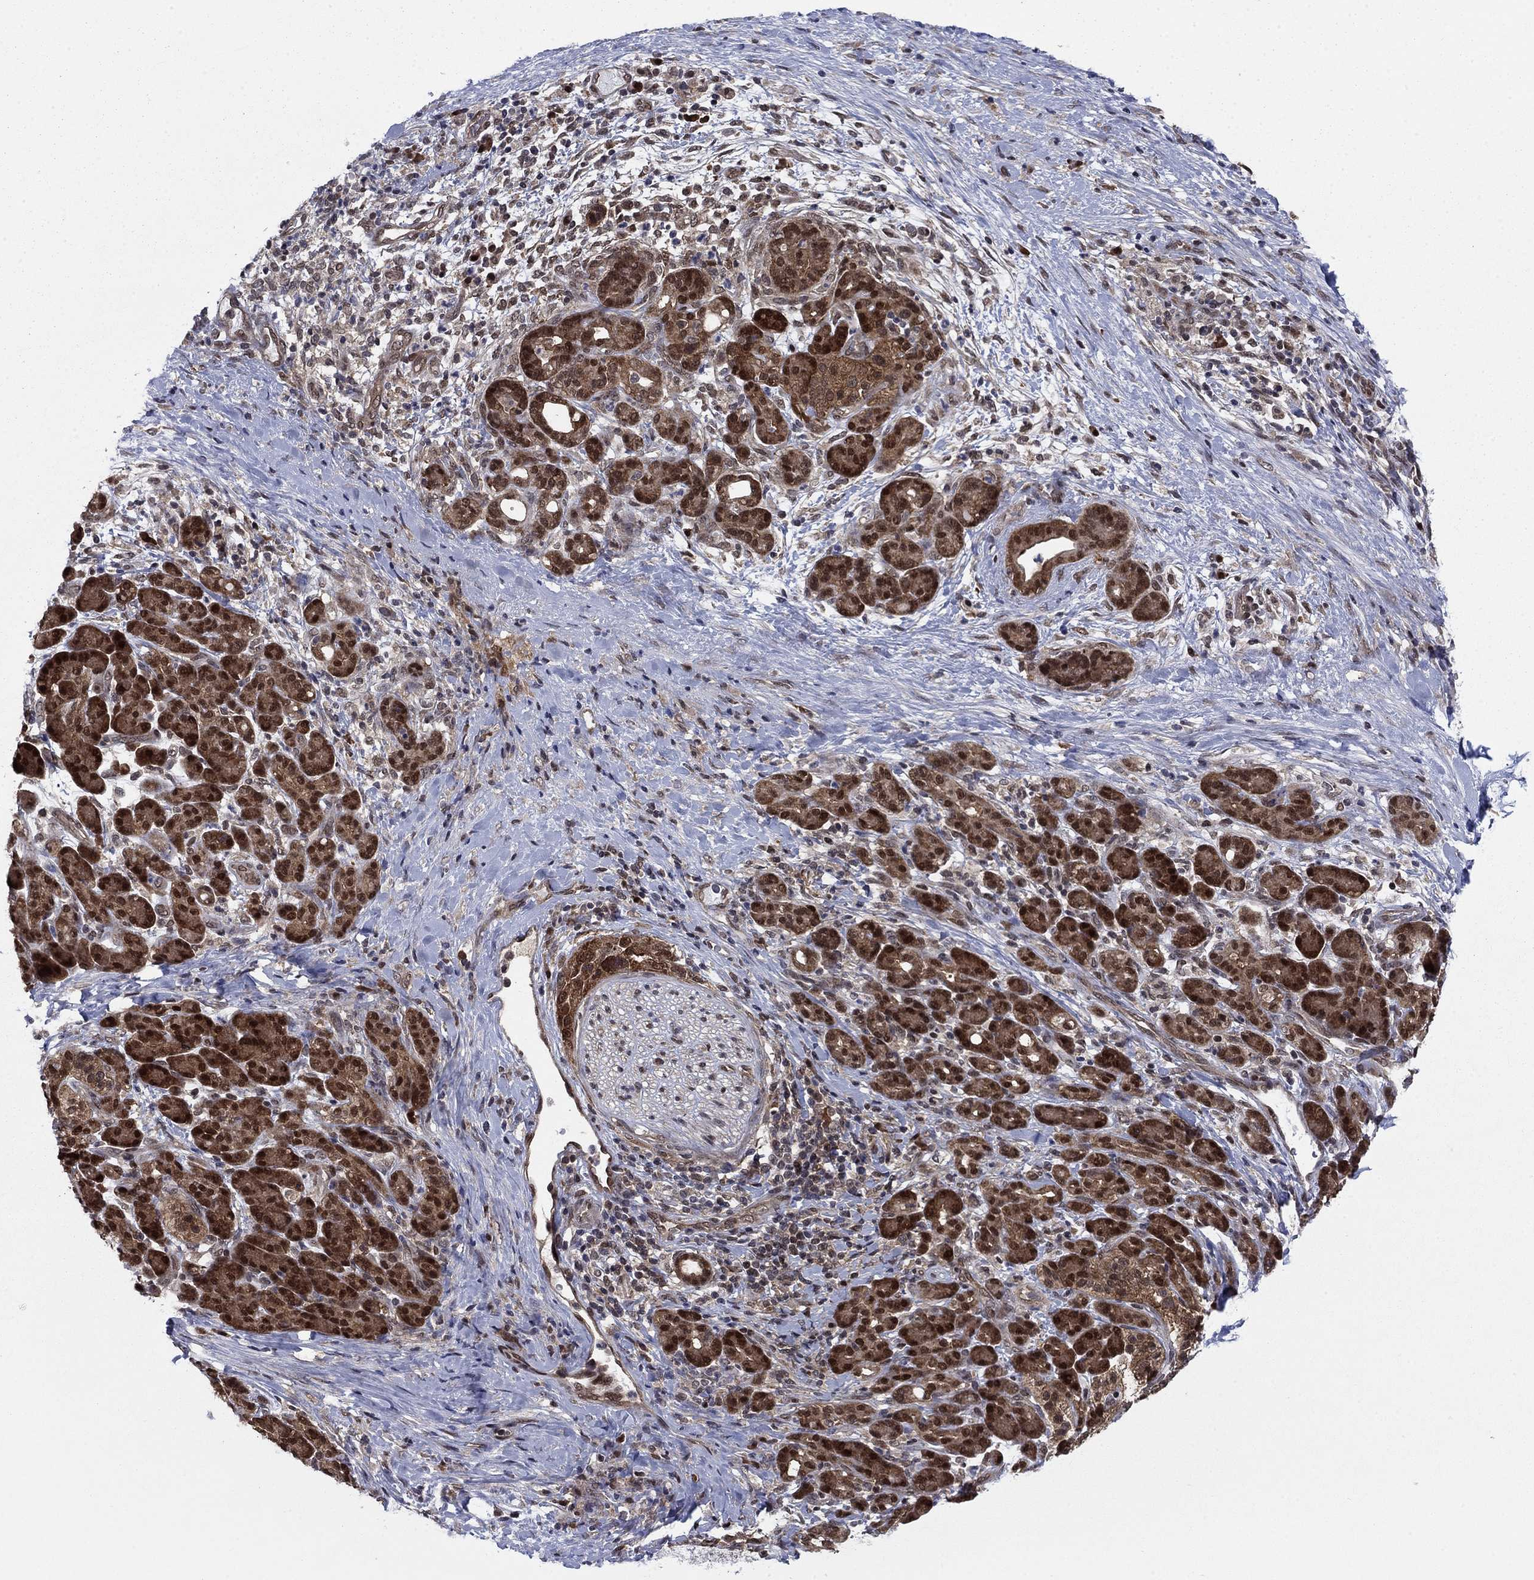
{"staining": {"intensity": "strong", "quantity": ">75%", "location": "cytoplasmic/membranous,nuclear"}, "tissue": "pancreatic cancer", "cell_type": "Tumor cells", "image_type": "cancer", "snomed": [{"axis": "morphology", "description": "Adenocarcinoma, NOS"}, {"axis": "topography", "description": "Pancreas"}], "caption": "This is an image of IHC staining of pancreatic adenocarcinoma, which shows strong staining in the cytoplasmic/membranous and nuclear of tumor cells.", "gene": "FKBP4", "patient": {"sex": "male", "age": 44}}